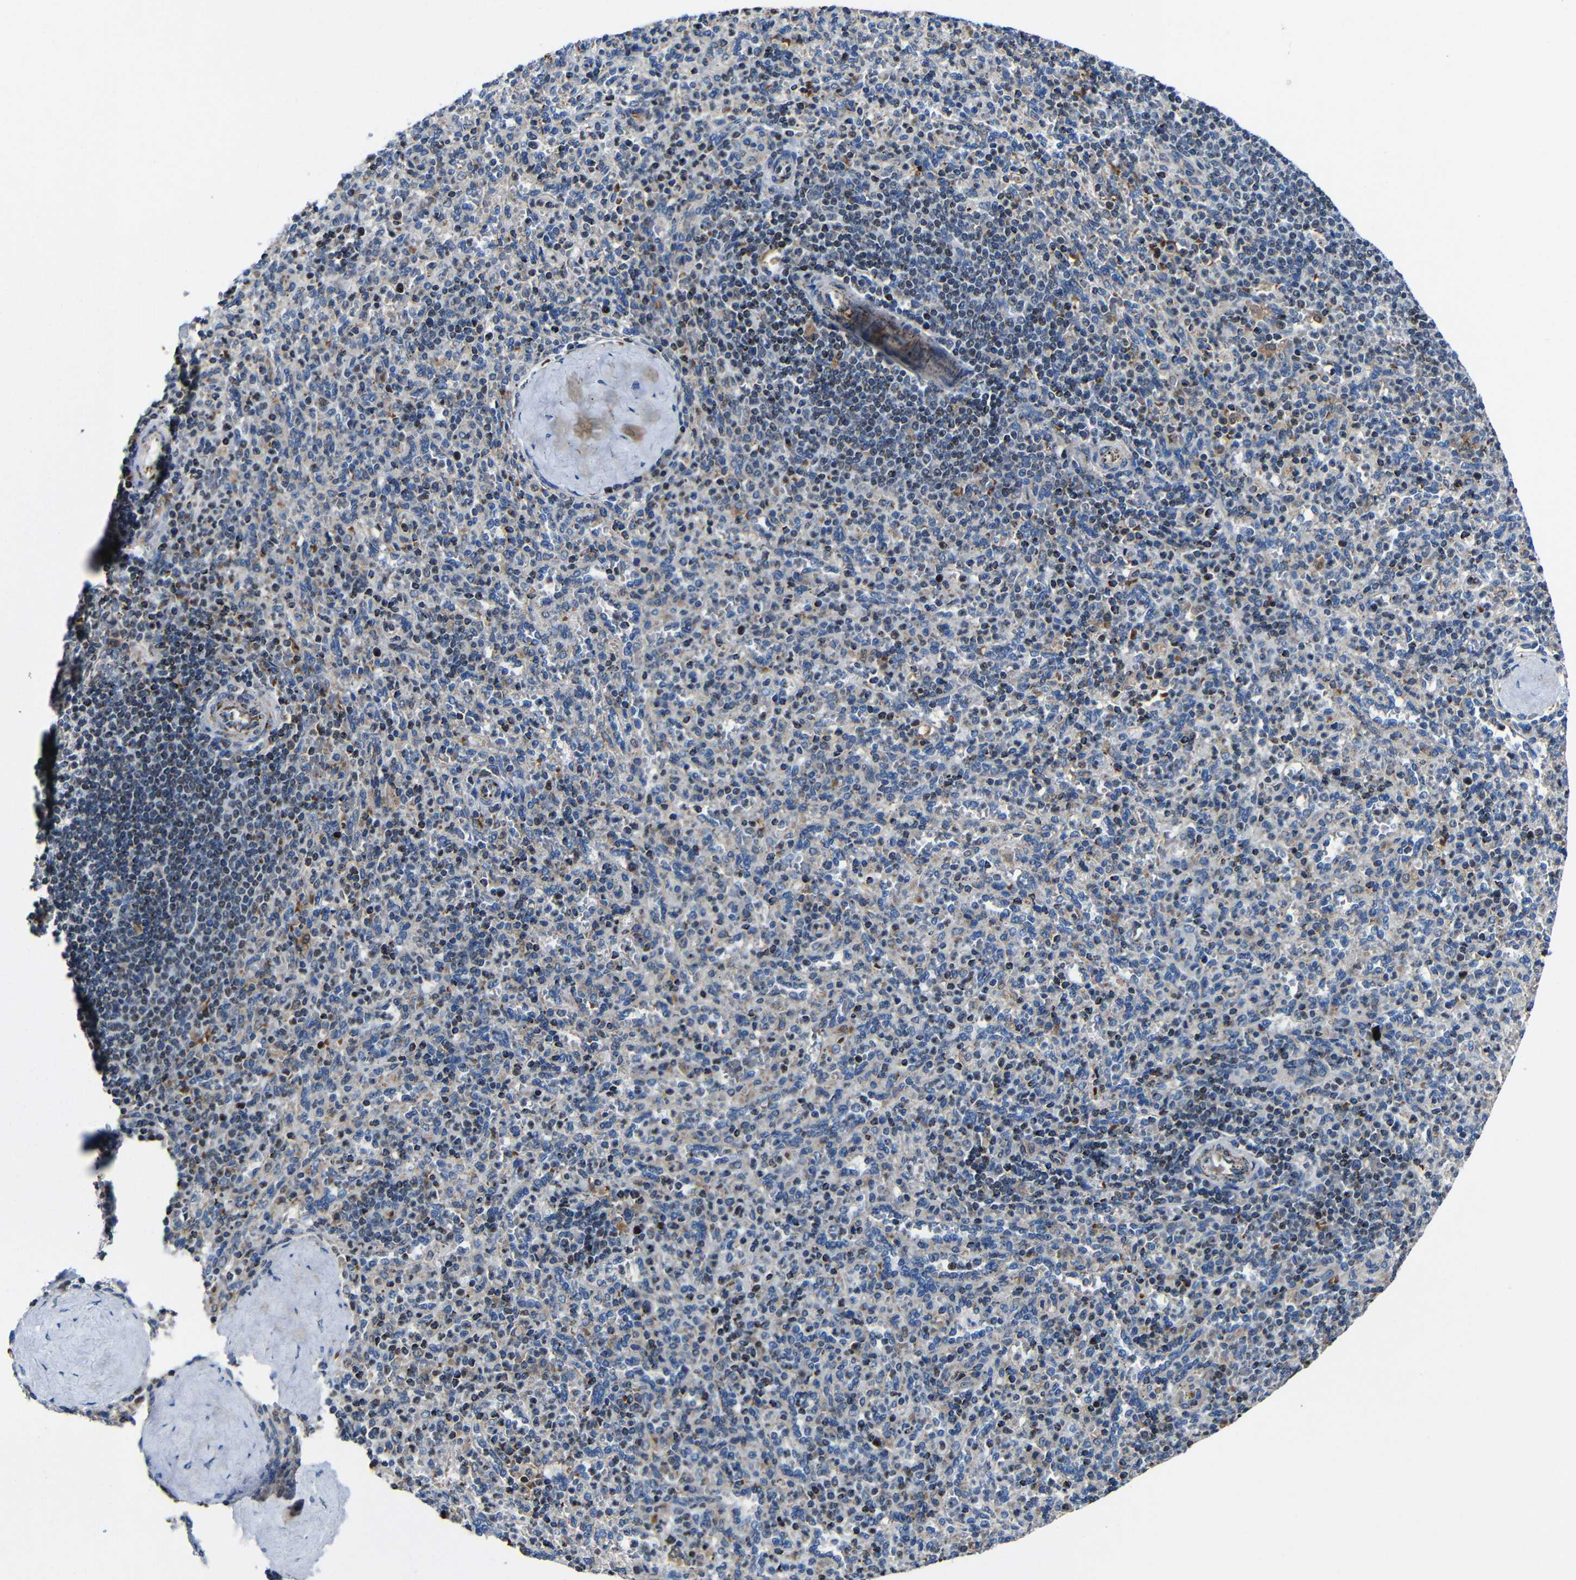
{"staining": {"intensity": "strong", "quantity": "25%-75%", "location": "cytoplasmic/membranous"}, "tissue": "spleen", "cell_type": "Cells in red pulp", "image_type": "normal", "snomed": [{"axis": "morphology", "description": "Normal tissue, NOS"}, {"axis": "topography", "description": "Spleen"}], "caption": "DAB (3,3'-diaminobenzidine) immunohistochemical staining of benign human spleen shows strong cytoplasmic/membranous protein staining in approximately 25%-75% of cells in red pulp. (DAB (3,3'-diaminobenzidine) = brown stain, brightfield microscopy at high magnification).", "gene": "CA5B", "patient": {"sex": "male", "age": 36}}